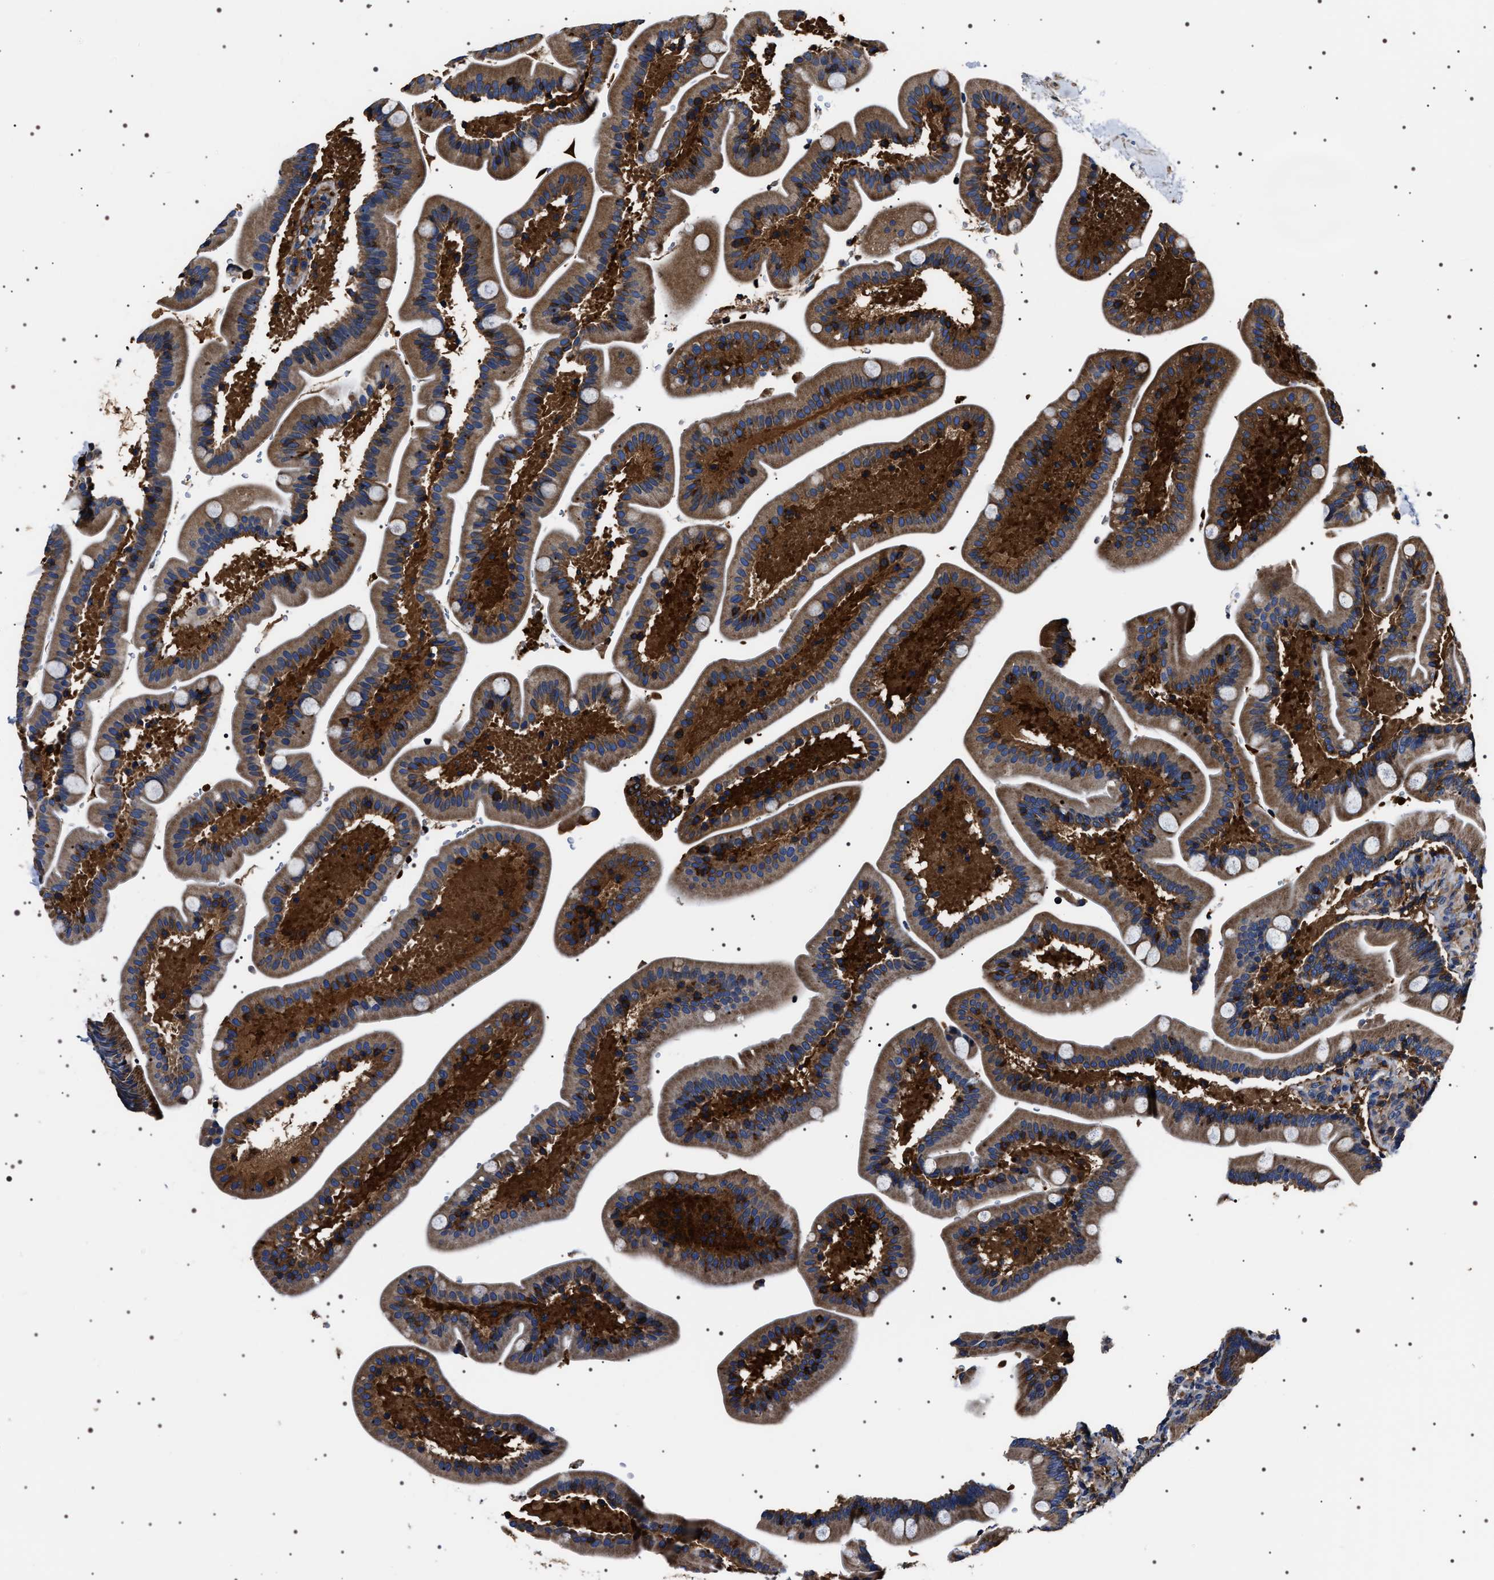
{"staining": {"intensity": "moderate", "quantity": ">75%", "location": "cytoplasmic/membranous"}, "tissue": "duodenum", "cell_type": "Glandular cells", "image_type": "normal", "snomed": [{"axis": "morphology", "description": "Normal tissue, NOS"}, {"axis": "topography", "description": "Duodenum"}], "caption": "Benign duodenum displays moderate cytoplasmic/membranous positivity in approximately >75% of glandular cells, visualized by immunohistochemistry. Immunohistochemistry stains the protein in brown and the nuclei are stained blue.", "gene": "WDR1", "patient": {"sex": "male", "age": 54}}